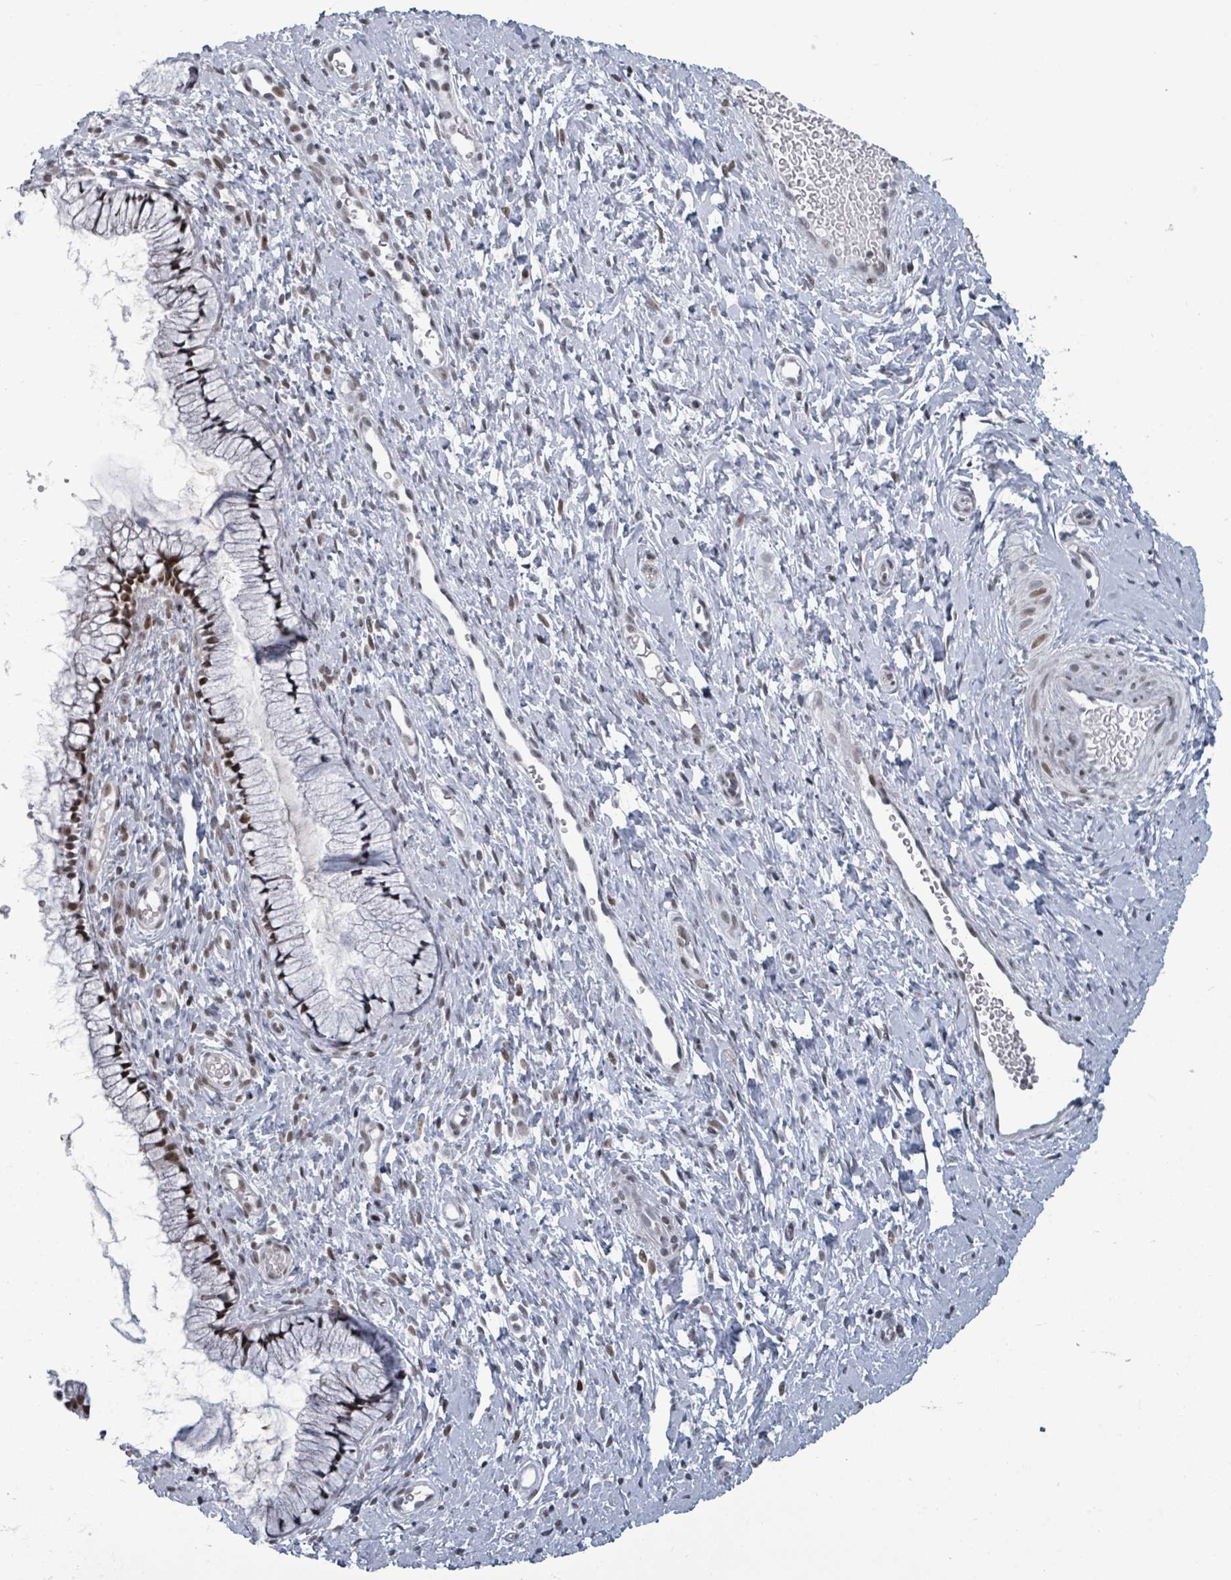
{"staining": {"intensity": "negative", "quantity": "none", "location": "none"}, "tissue": "cervix", "cell_type": "Glandular cells", "image_type": "normal", "snomed": [{"axis": "morphology", "description": "Normal tissue, NOS"}, {"axis": "topography", "description": "Cervix"}], "caption": "A histopathology image of cervix stained for a protein reveals no brown staining in glandular cells. The staining was performed using DAB (3,3'-diaminobenzidine) to visualize the protein expression in brown, while the nuclei were stained in blue with hematoxylin (Magnification: 20x).", "gene": "BIVM", "patient": {"sex": "female", "age": 36}}